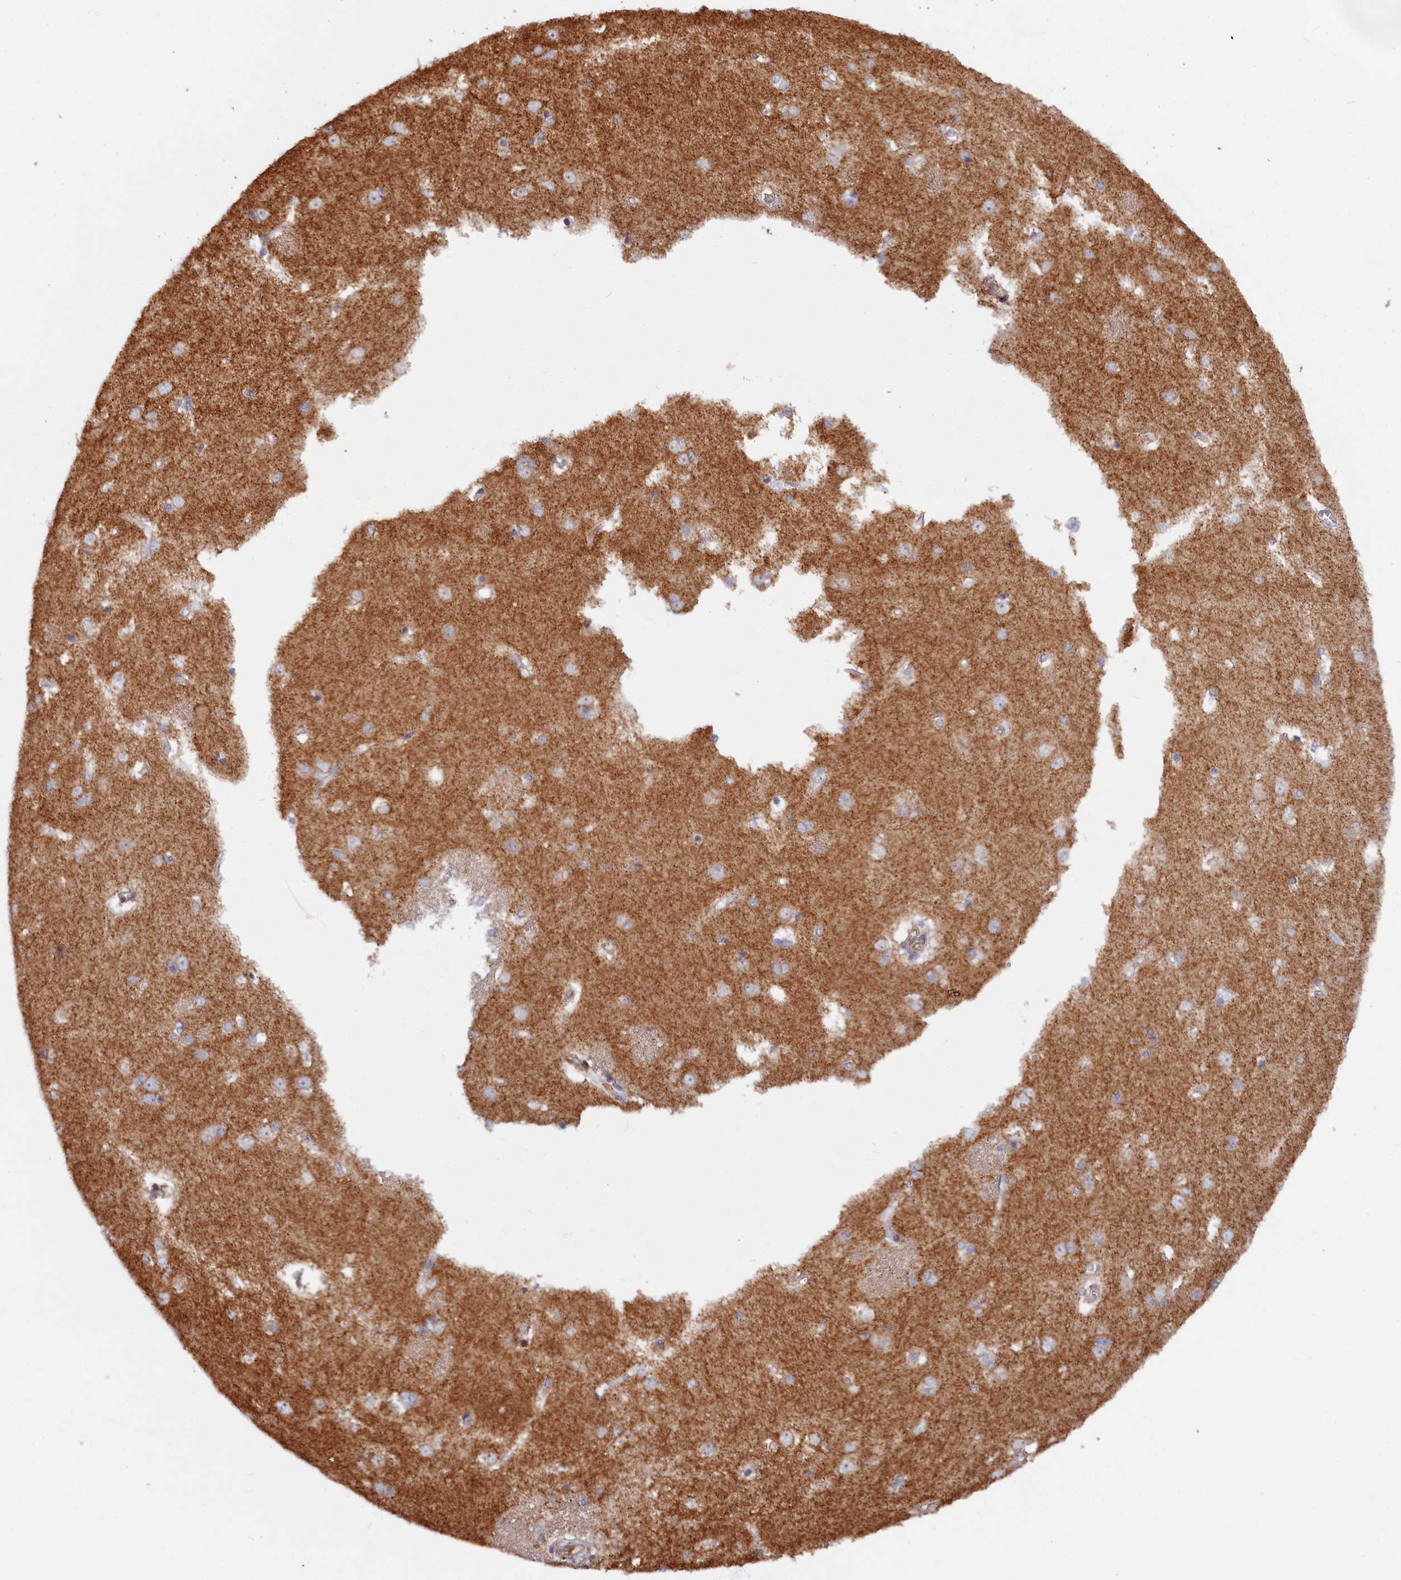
{"staining": {"intensity": "negative", "quantity": "none", "location": "none"}, "tissue": "caudate", "cell_type": "Glial cells", "image_type": "normal", "snomed": [{"axis": "morphology", "description": "Normal tissue, NOS"}, {"axis": "topography", "description": "Lateral ventricle wall"}], "caption": "Immunohistochemical staining of unremarkable human caudate displays no significant staining in glial cells.", "gene": "PLA2G10", "patient": {"sex": "male", "age": 37}}